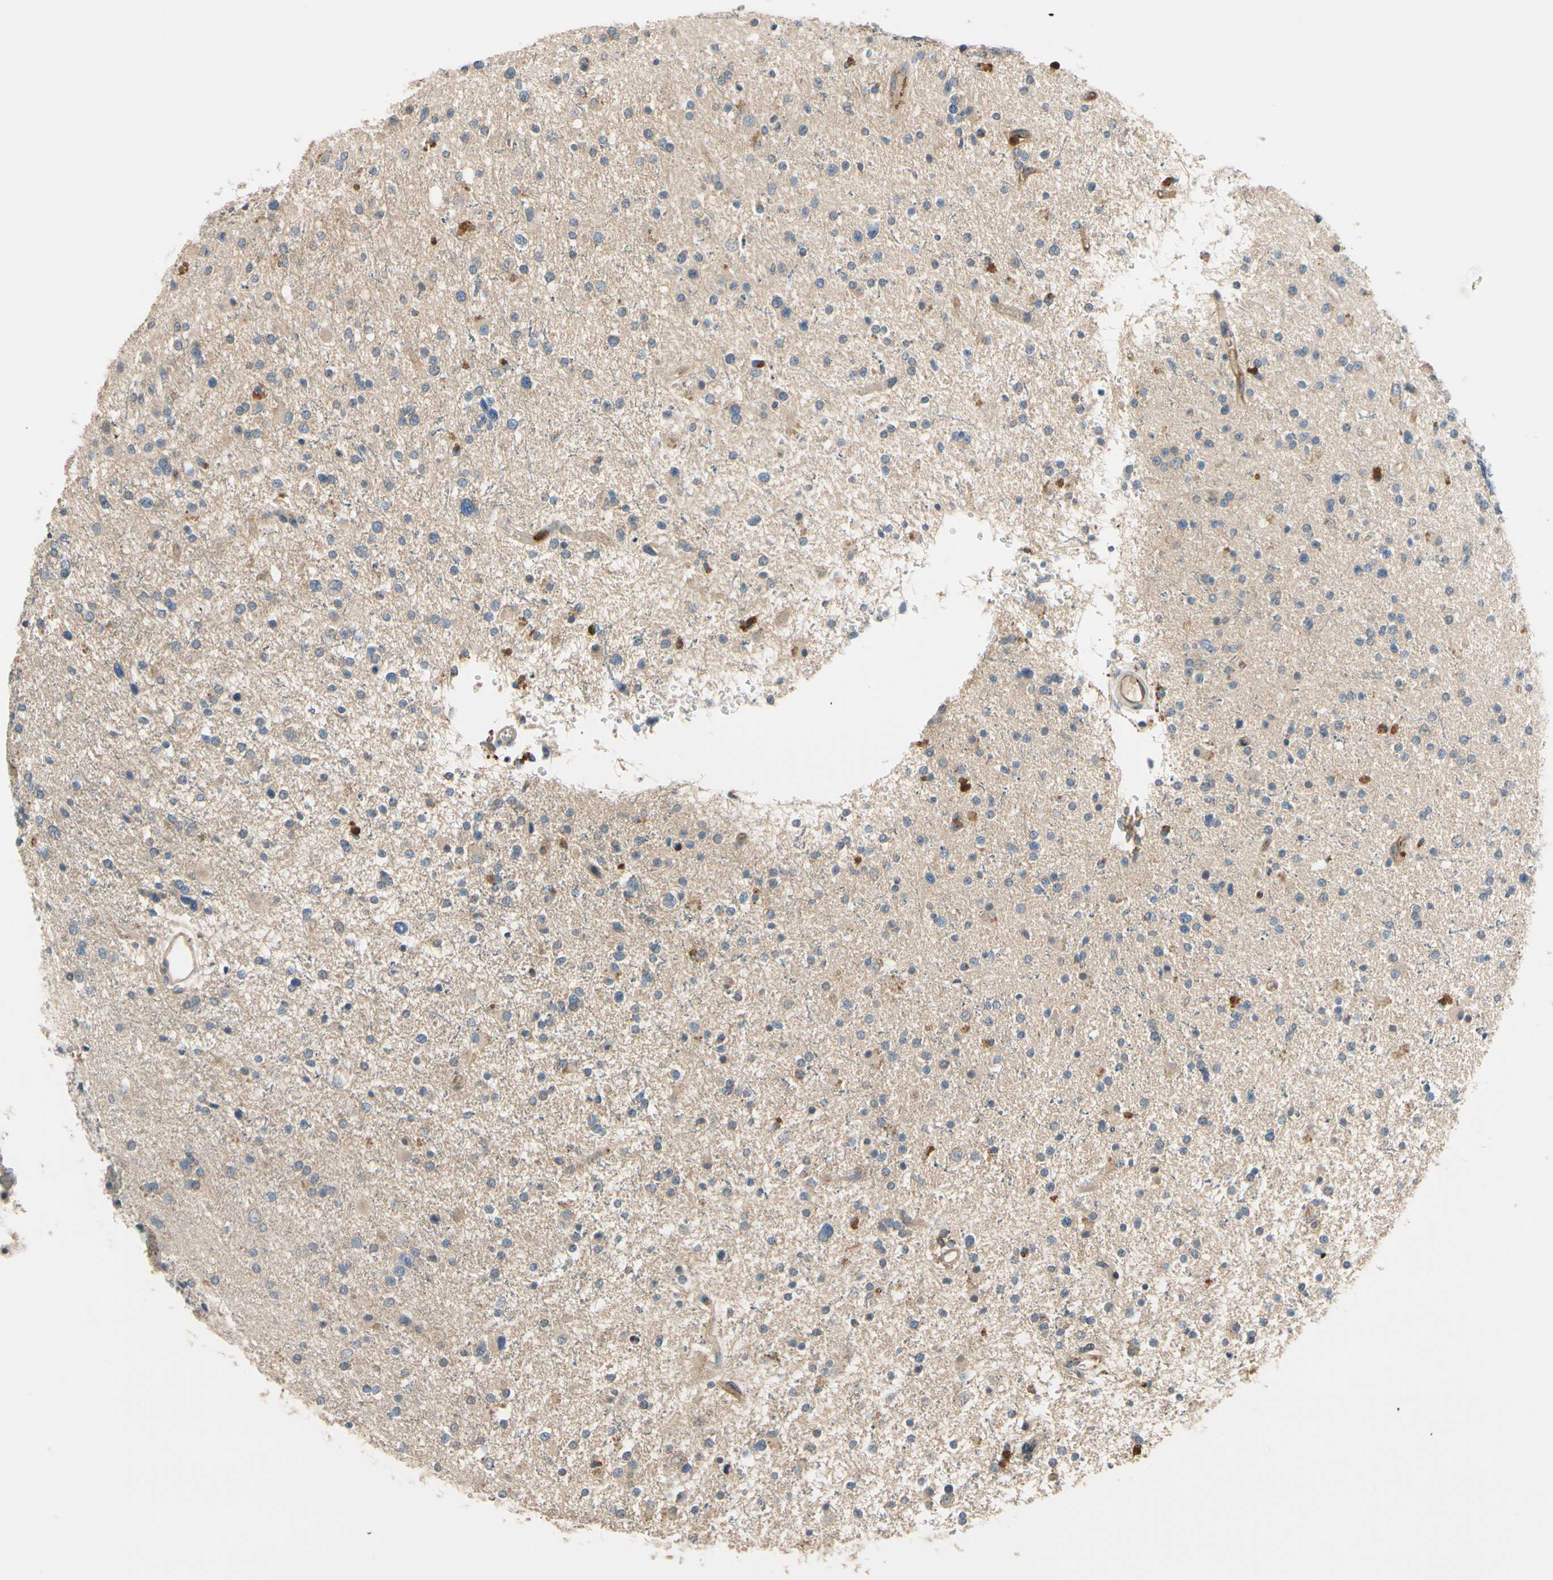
{"staining": {"intensity": "weak", "quantity": "<25%", "location": "cytoplasmic/membranous"}, "tissue": "glioma", "cell_type": "Tumor cells", "image_type": "cancer", "snomed": [{"axis": "morphology", "description": "Glioma, malignant, High grade"}, {"axis": "topography", "description": "Brain"}], "caption": "The immunohistochemistry photomicrograph has no significant staining in tumor cells of glioma tissue.", "gene": "SIGLEC5", "patient": {"sex": "male", "age": 33}}